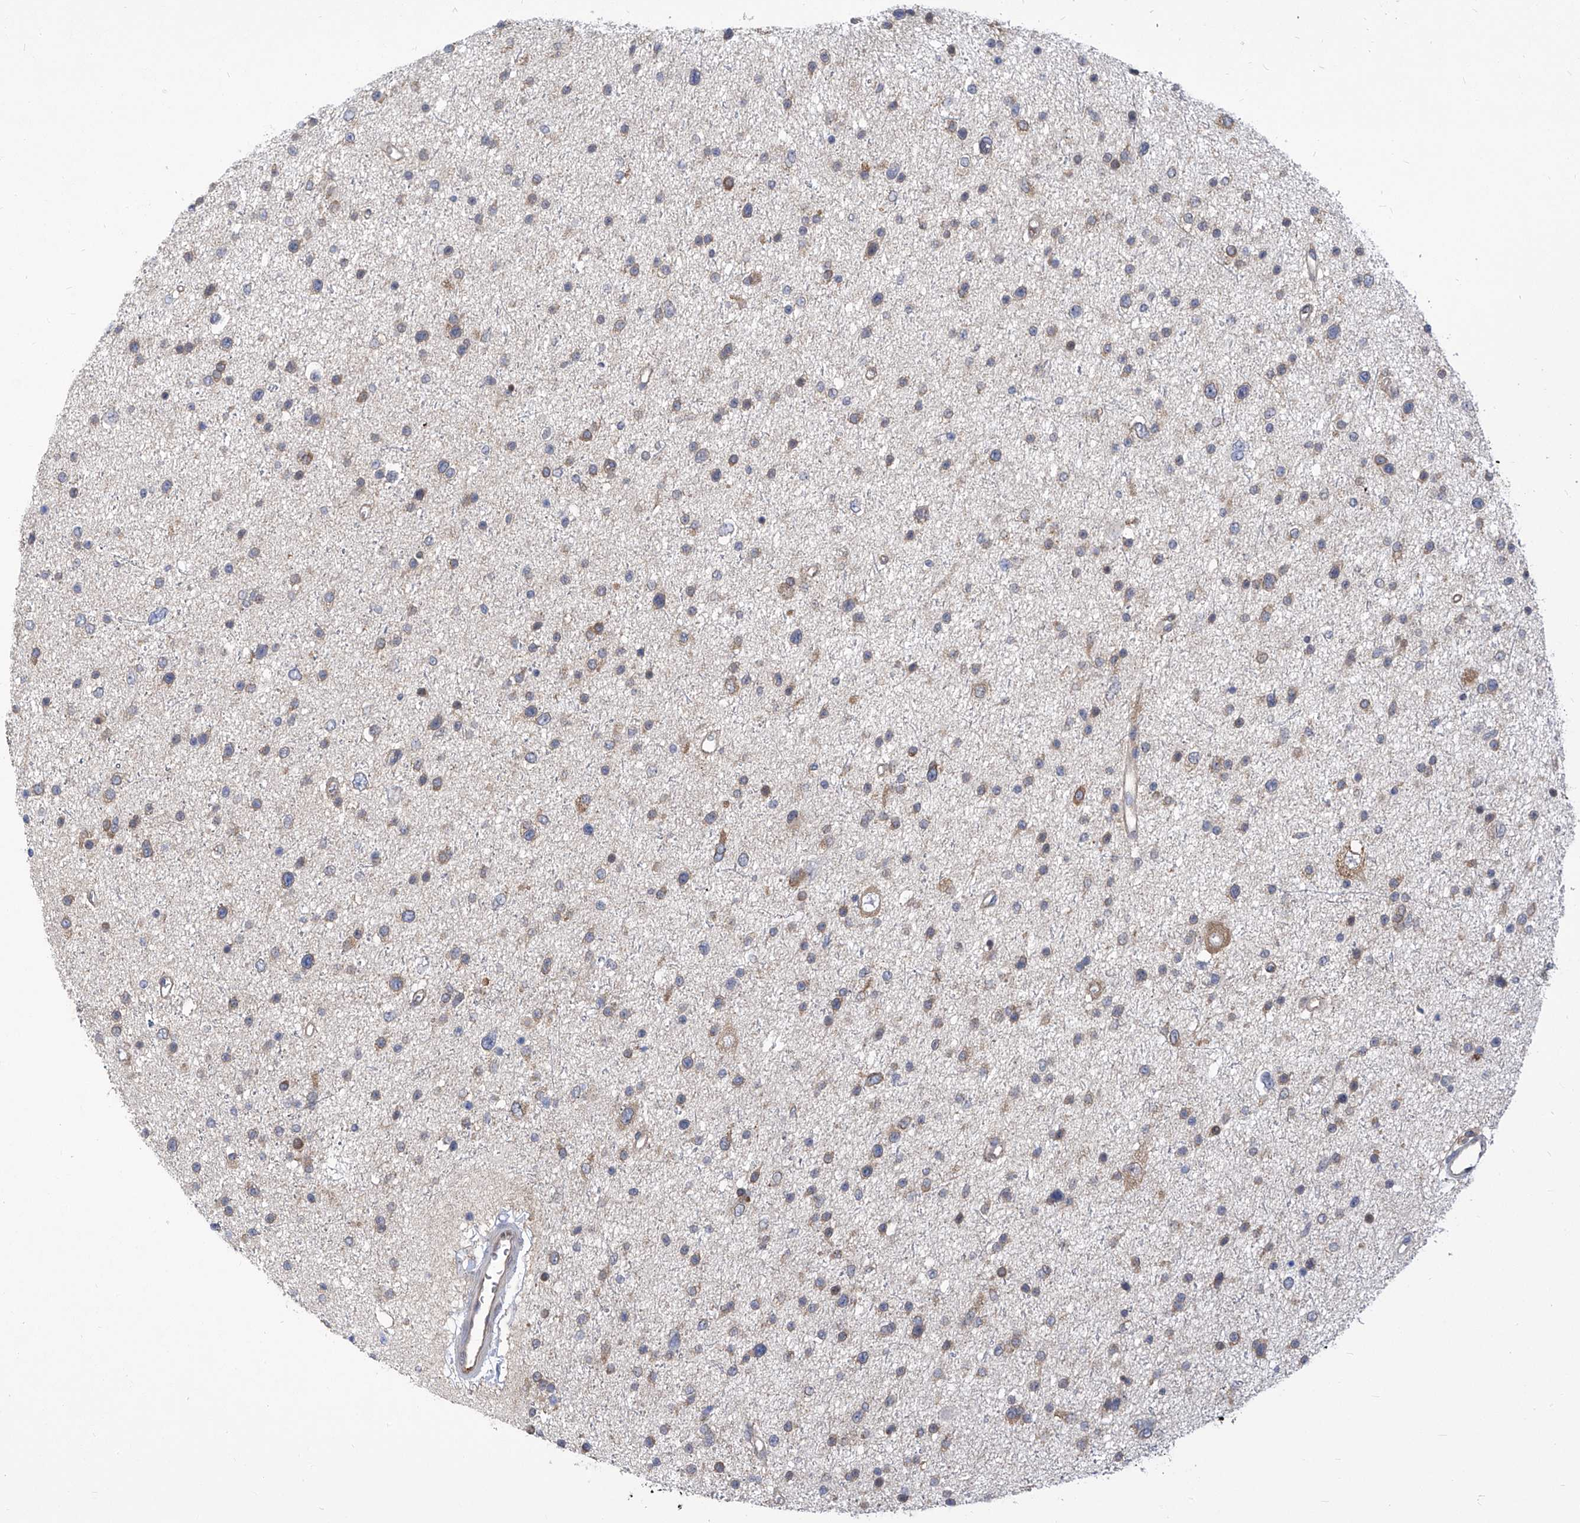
{"staining": {"intensity": "weak", "quantity": "<25%", "location": "cytoplasmic/membranous"}, "tissue": "glioma", "cell_type": "Tumor cells", "image_type": "cancer", "snomed": [{"axis": "morphology", "description": "Glioma, malignant, Low grade"}, {"axis": "topography", "description": "Brain"}], "caption": "IHC of glioma reveals no positivity in tumor cells. The staining is performed using DAB brown chromogen with nuclei counter-stained in using hematoxylin.", "gene": "EIF3M", "patient": {"sex": "female", "age": 37}}